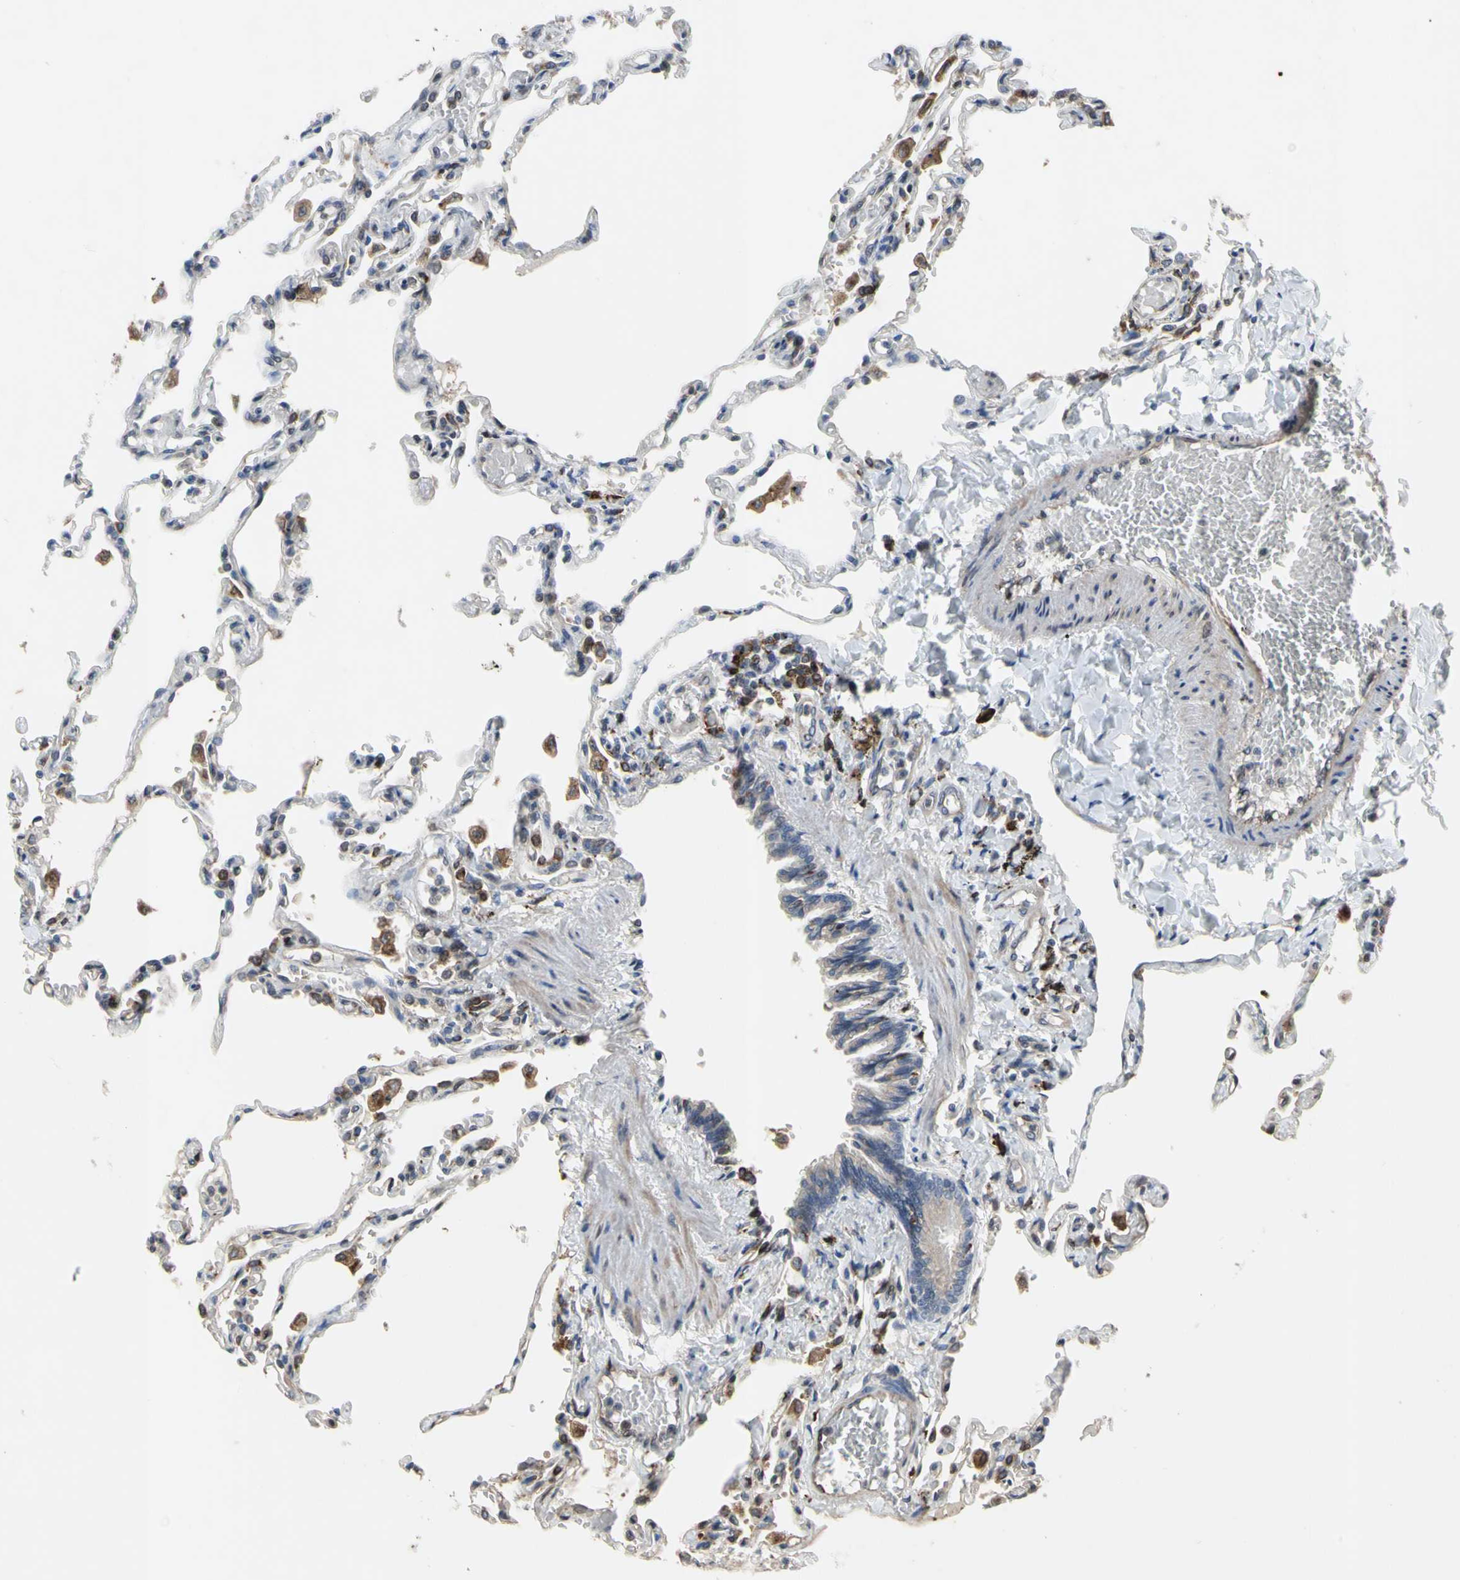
{"staining": {"intensity": "weak", "quantity": "25%-75%", "location": "cytoplasmic/membranous"}, "tissue": "lung", "cell_type": "Alveolar cells", "image_type": "normal", "snomed": [{"axis": "morphology", "description": "Normal tissue, NOS"}, {"axis": "topography", "description": "Lung"}], "caption": "Lung stained for a protein (brown) demonstrates weak cytoplasmic/membranous positive staining in about 25%-75% of alveolar cells.", "gene": "PLXNA2", "patient": {"sex": "male", "age": 21}}